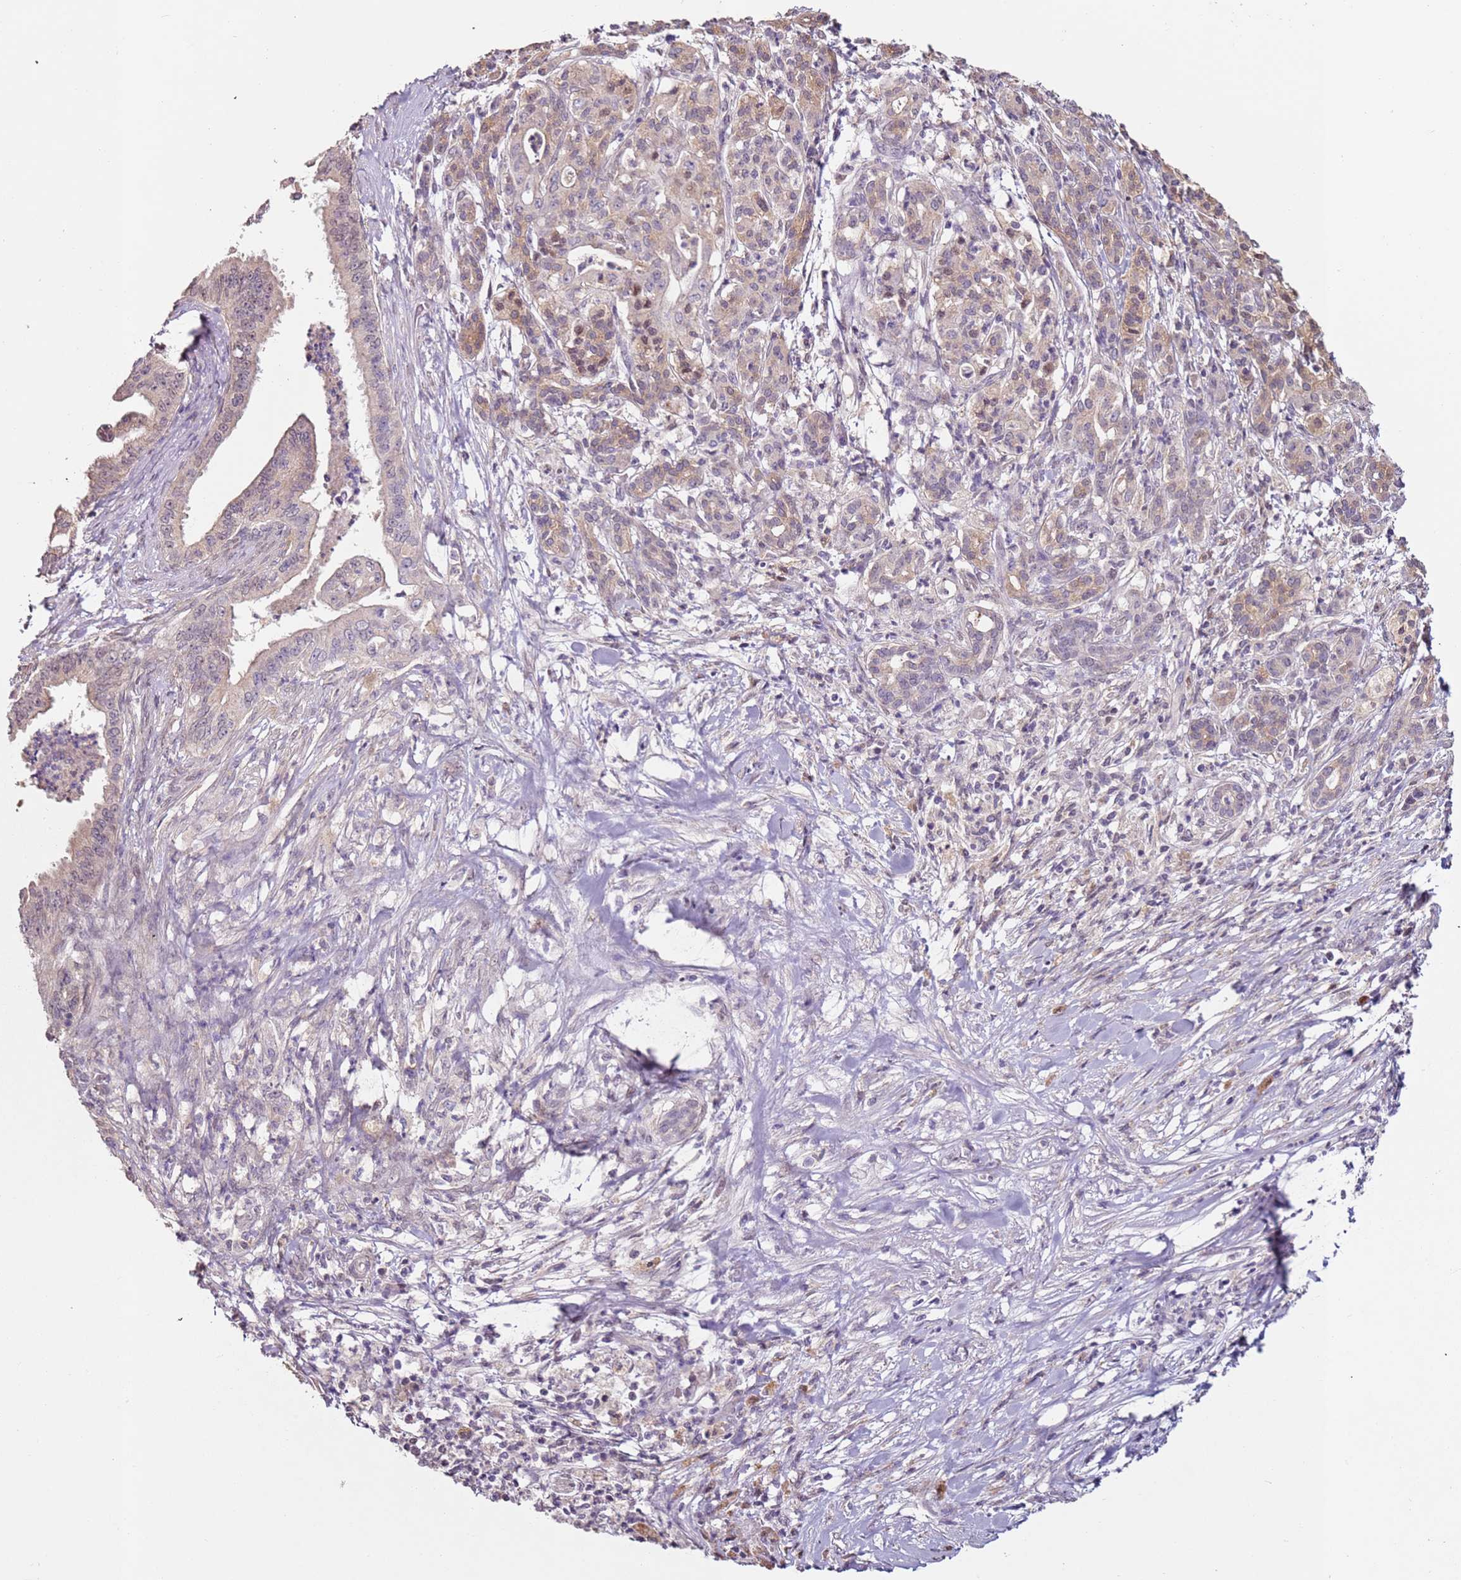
{"staining": {"intensity": "weak", "quantity": "<25%", "location": "cytoplasmic/membranous"}, "tissue": "pancreatic cancer", "cell_type": "Tumor cells", "image_type": "cancer", "snomed": [{"axis": "morphology", "description": "Adenocarcinoma, NOS"}, {"axis": "topography", "description": "Pancreas"}], "caption": "Adenocarcinoma (pancreatic) was stained to show a protein in brown. There is no significant positivity in tumor cells.", "gene": "MDH1", "patient": {"sex": "male", "age": 58}}